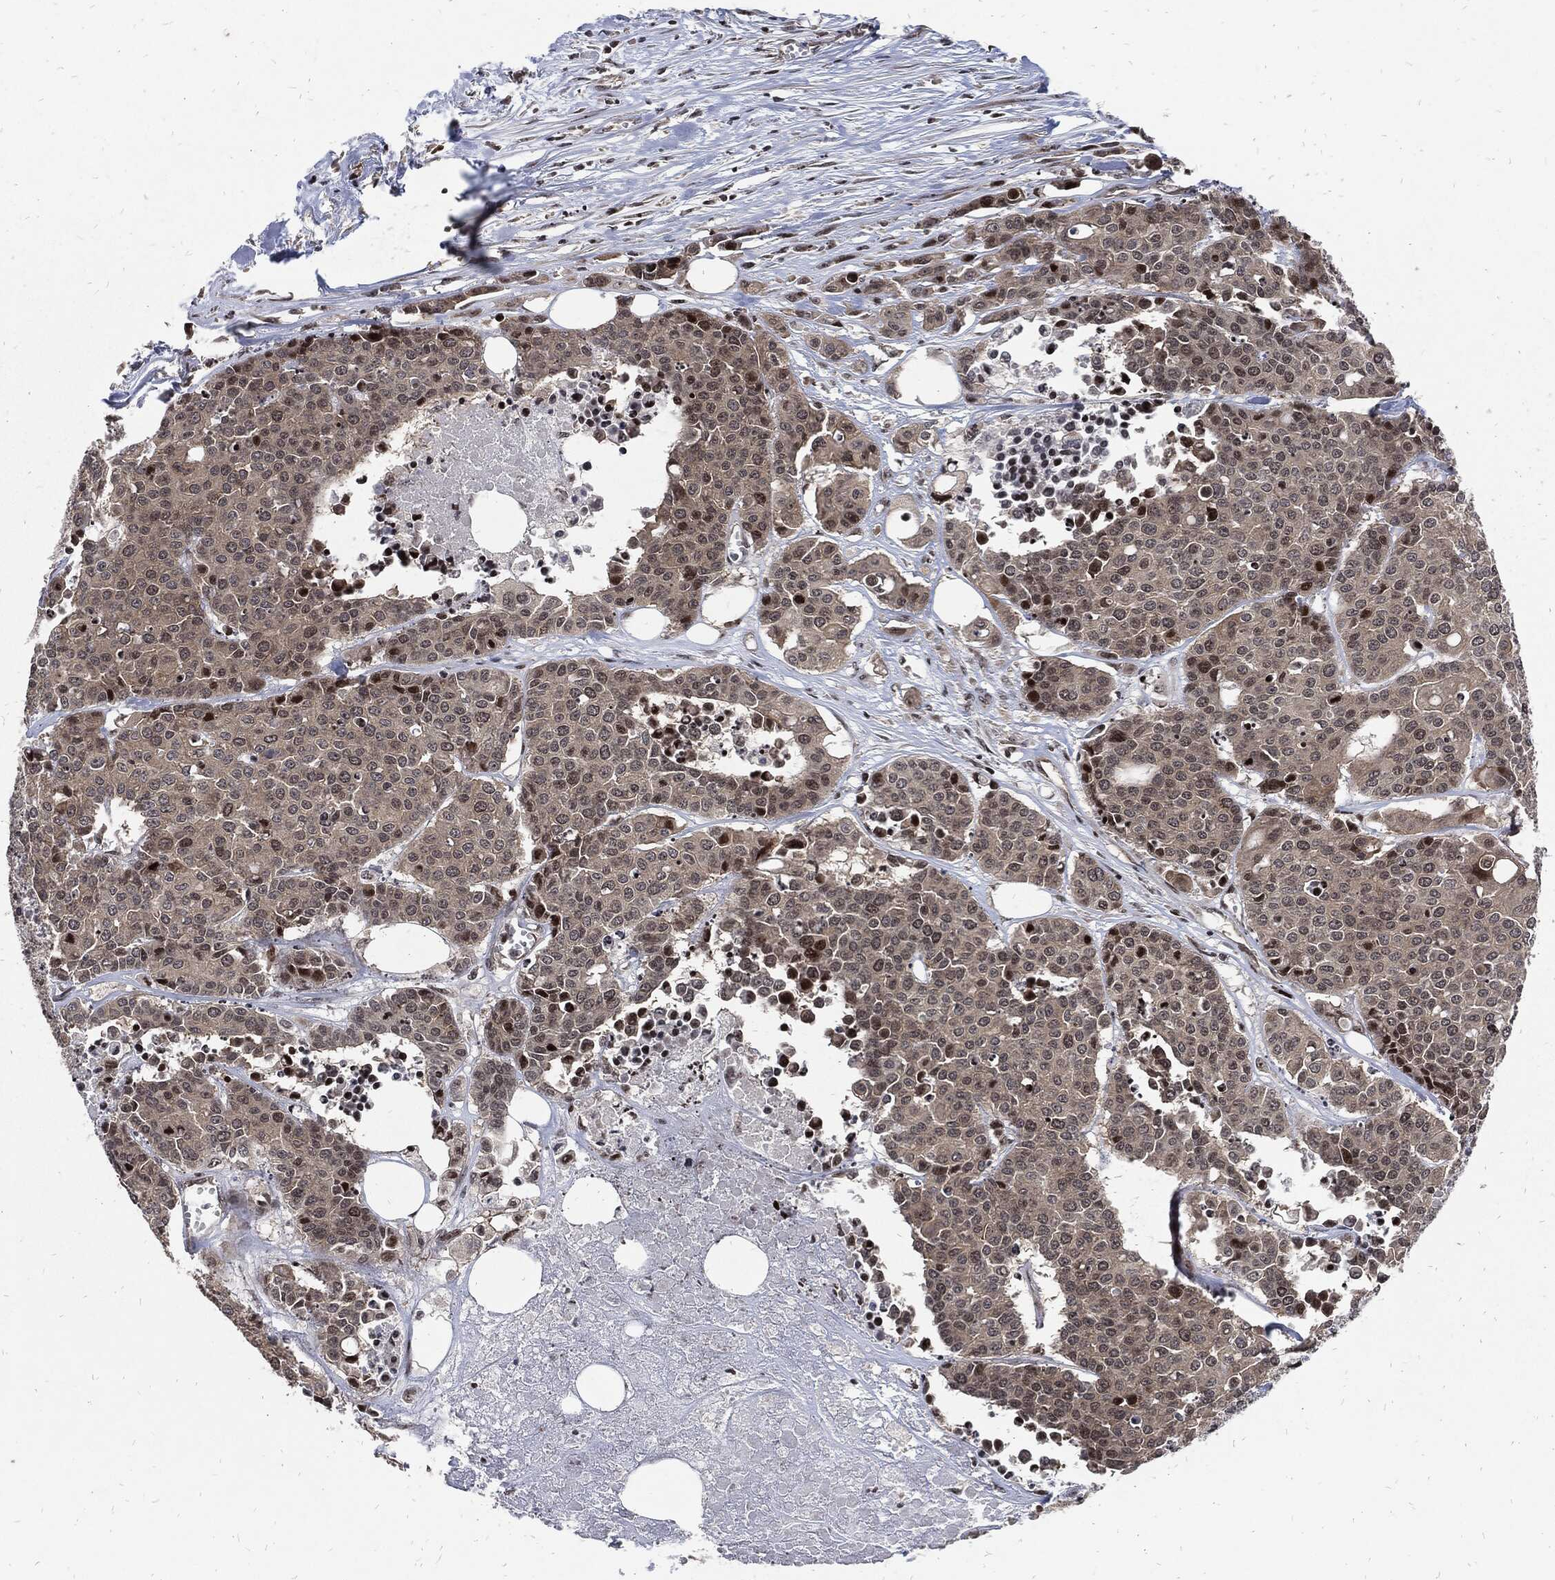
{"staining": {"intensity": "strong", "quantity": "<25%", "location": "nuclear"}, "tissue": "carcinoid", "cell_type": "Tumor cells", "image_type": "cancer", "snomed": [{"axis": "morphology", "description": "Carcinoid, malignant, NOS"}, {"axis": "topography", "description": "Colon"}], "caption": "Immunohistochemistry (IHC) histopathology image of human carcinoid stained for a protein (brown), which exhibits medium levels of strong nuclear positivity in approximately <25% of tumor cells.", "gene": "ZNF775", "patient": {"sex": "male", "age": 81}}